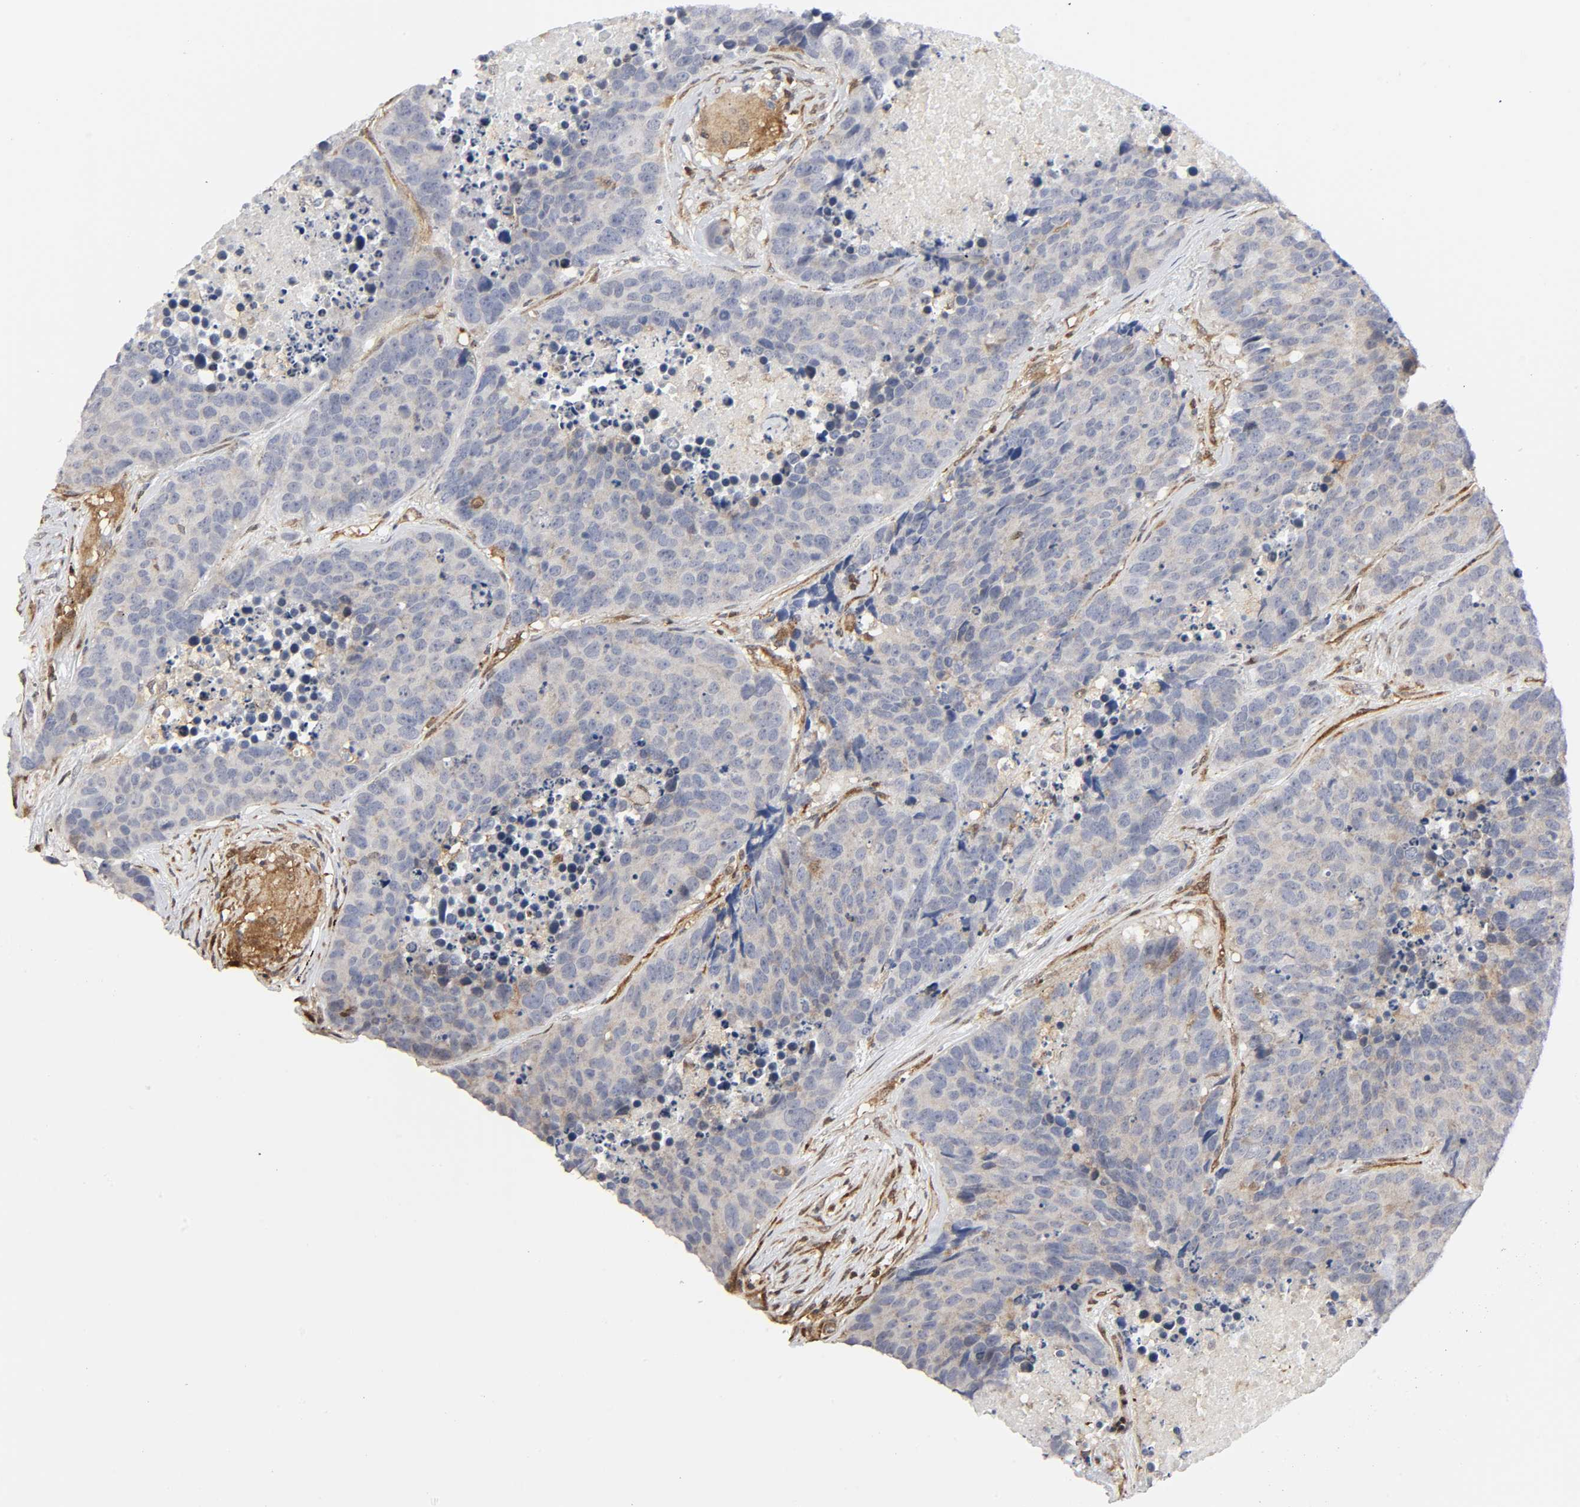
{"staining": {"intensity": "negative", "quantity": "none", "location": "none"}, "tissue": "carcinoid", "cell_type": "Tumor cells", "image_type": "cancer", "snomed": [{"axis": "morphology", "description": "Carcinoid, malignant, NOS"}, {"axis": "topography", "description": "Lung"}], "caption": "This is an immunohistochemistry micrograph of carcinoid (malignant). There is no positivity in tumor cells.", "gene": "MAPK1", "patient": {"sex": "male", "age": 60}}